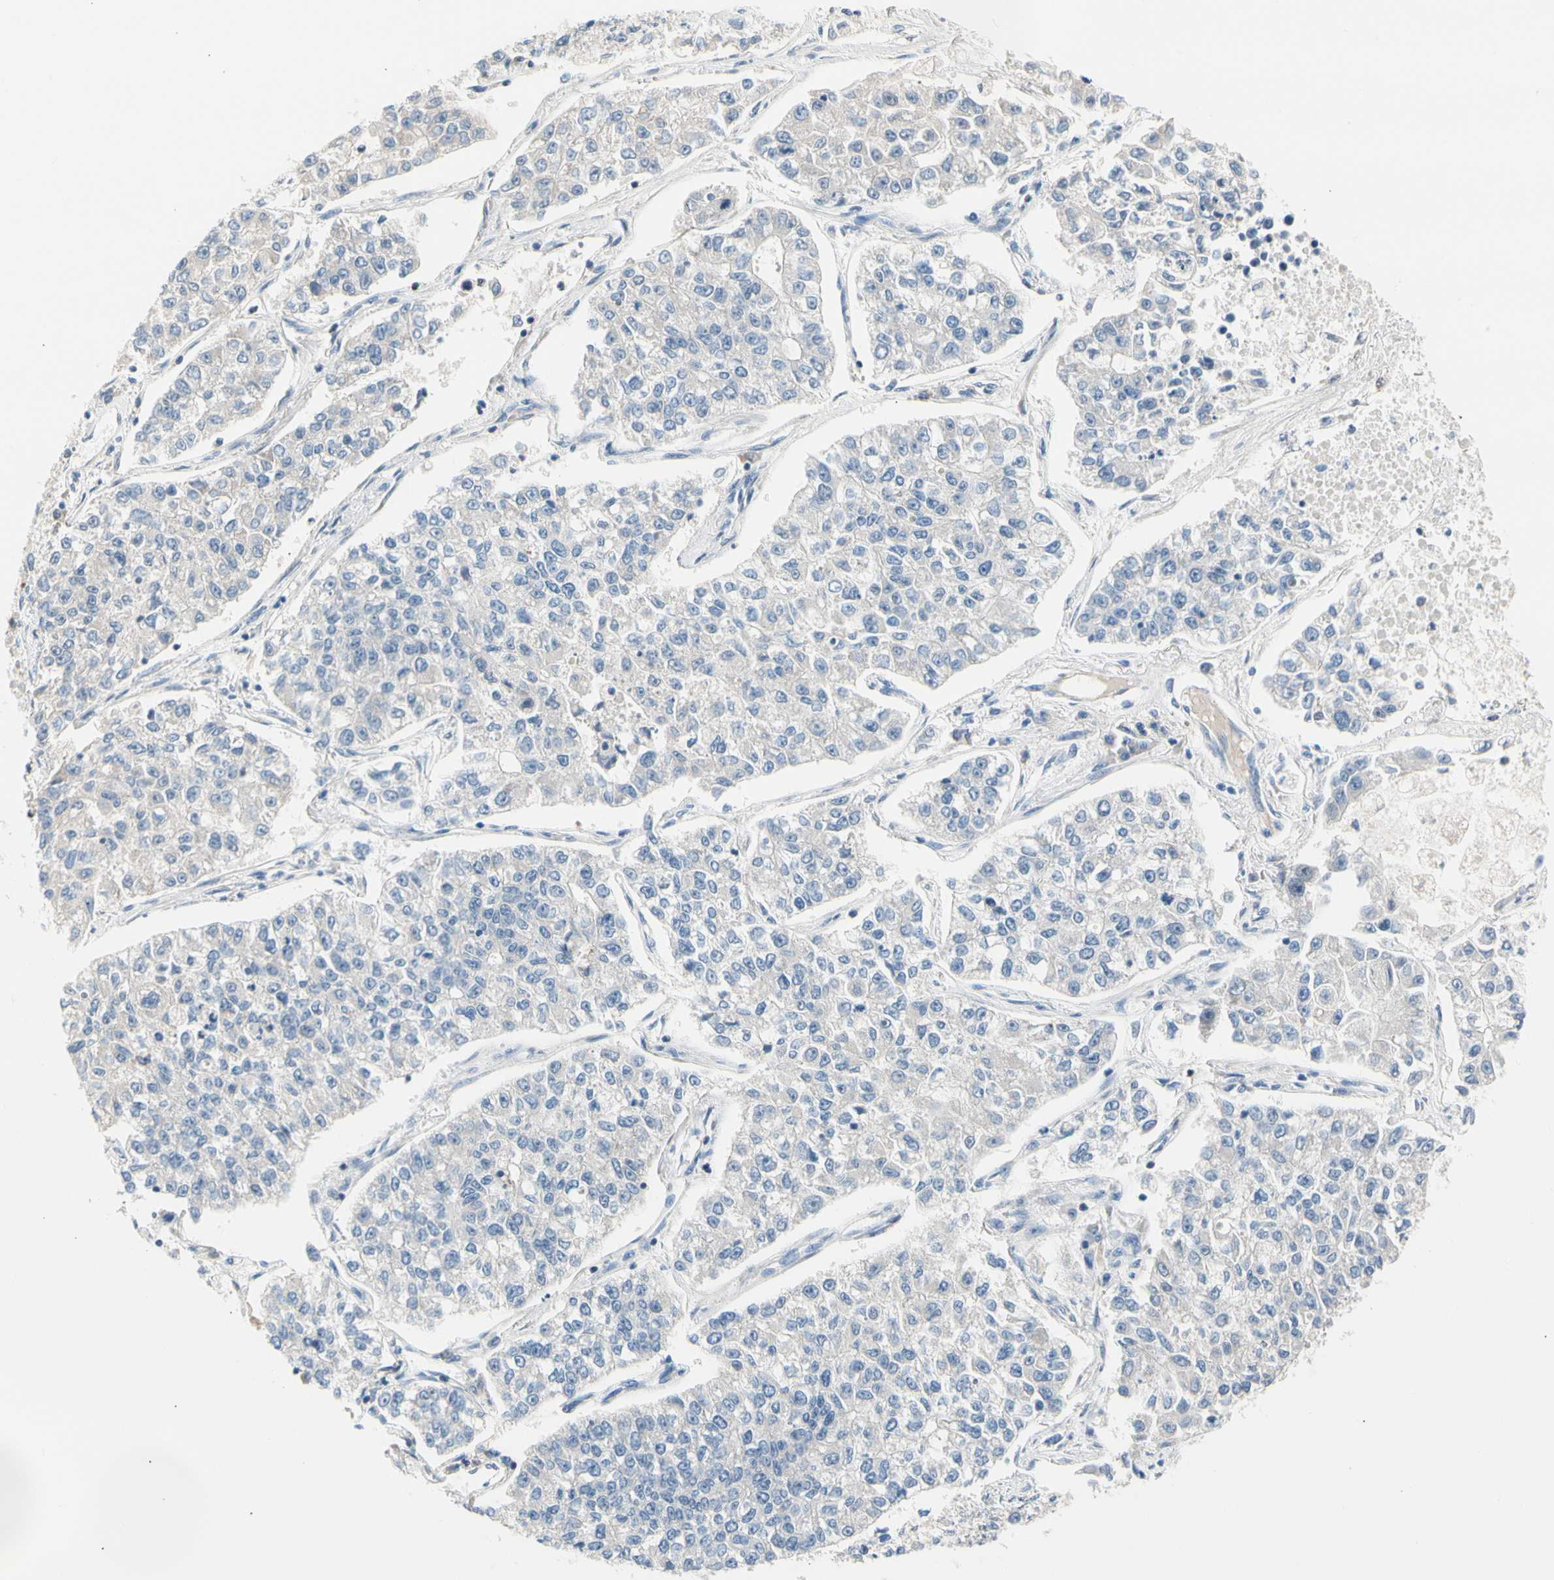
{"staining": {"intensity": "negative", "quantity": "none", "location": "none"}, "tissue": "lung cancer", "cell_type": "Tumor cells", "image_type": "cancer", "snomed": [{"axis": "morphology", "description": "Adenocarcinoma, NOS"}, {"axis": "topography", "description": "Lung"}], "caption": "Lung cancer (adenocarcinoma) was stained to show a protein in brown. There is no significant positivity in tumor cells.", "gene": "MAP3K3", "patient": {"sex": "male", "age": 49}}